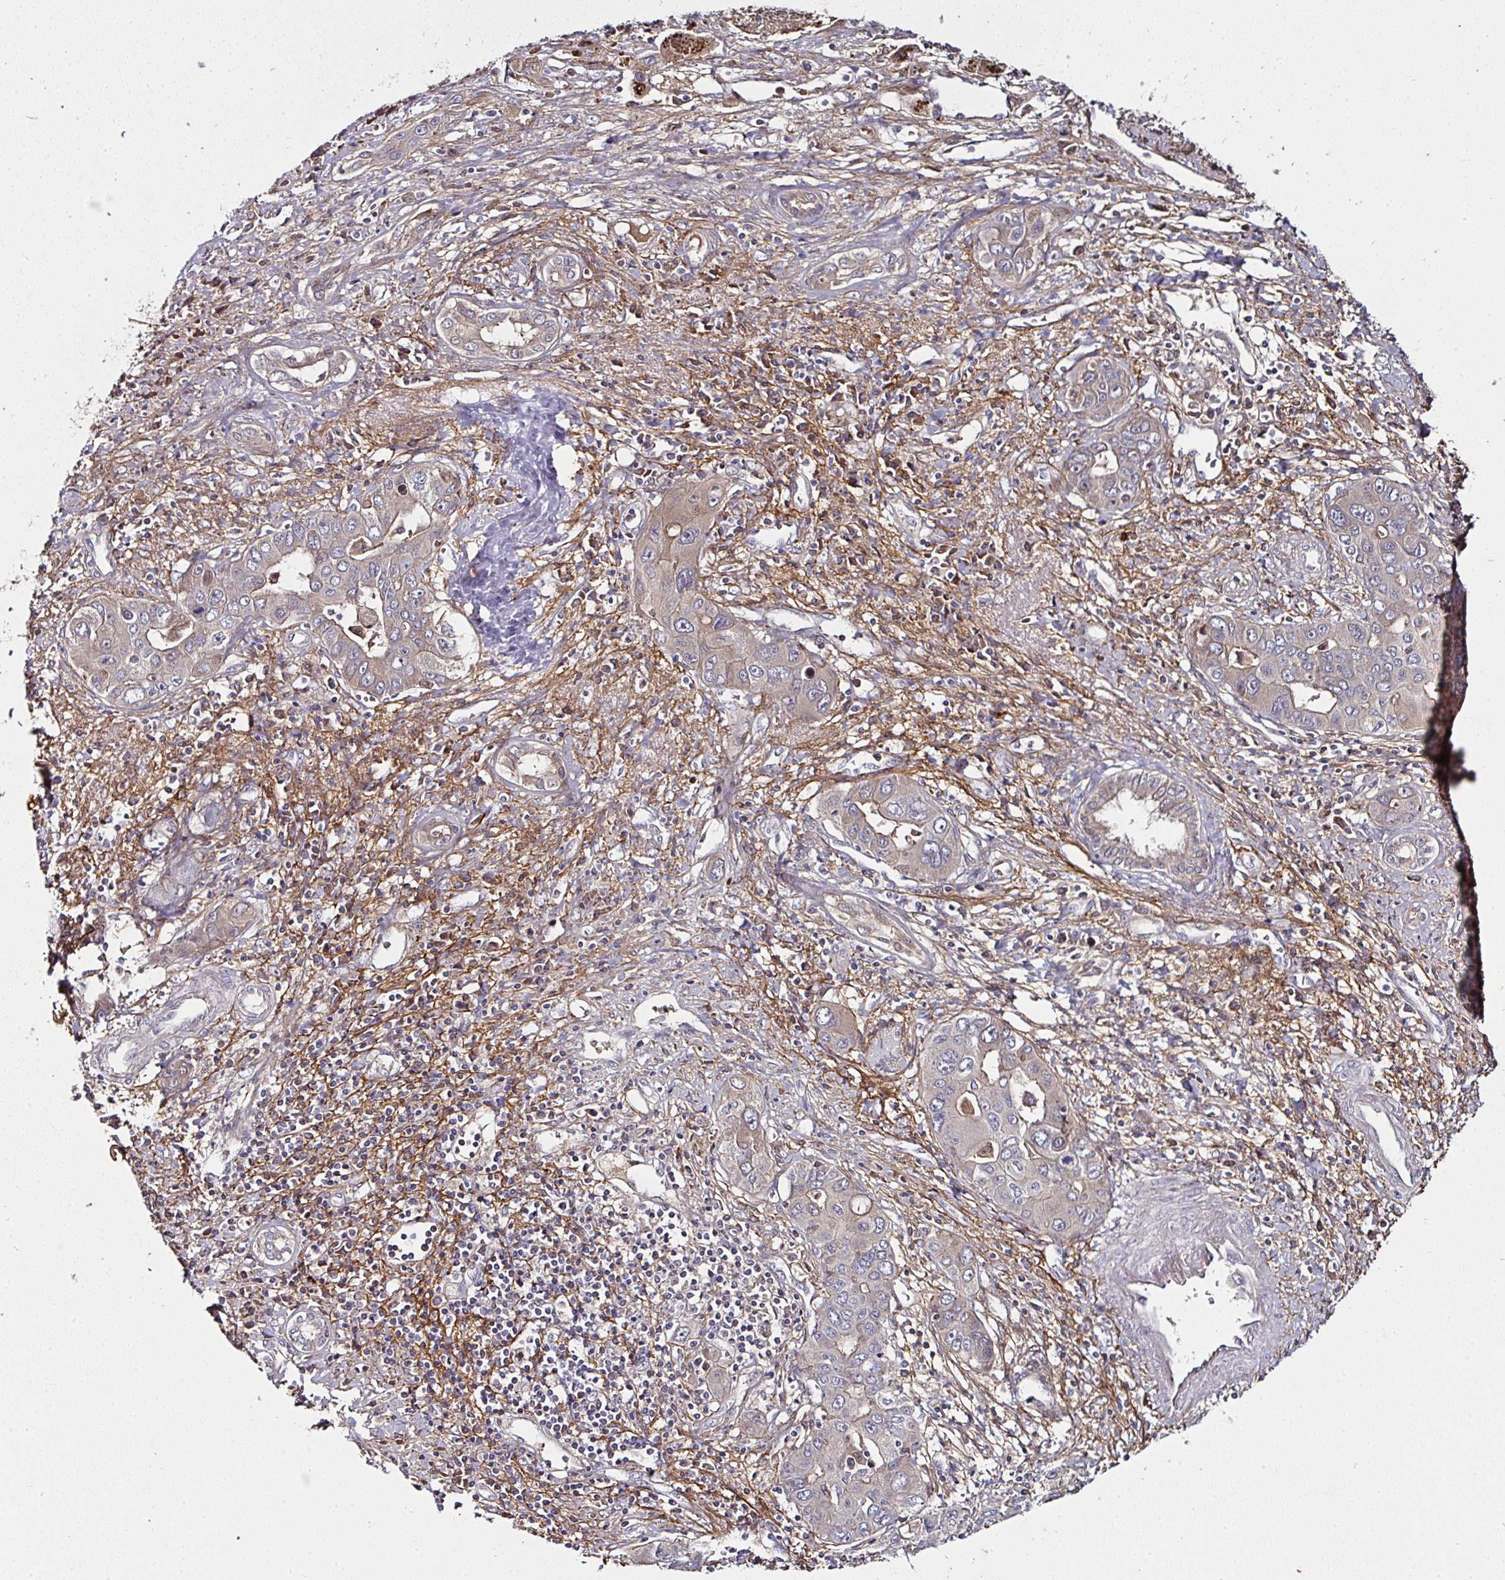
{"staining": {"intensity": "weak", "quantity": "25%-75%", "location": "cytoplasmic/membranous"}, "tissue": "liver cancer", "cell_type": "Tumor cells", "image_type": "cancer", "snomed": [{"axis": "morphology", "description": "Cholangiocarcinoma"}, {"axis": "topography", "description": "Liver"}], "caption": "Liver cancer (cholangiocarcinoma) stained with a protein marker reveals weak staining in tumor cells.", "gene": "CTDSP2", "patient": {"sex": "male", "age": 67}}